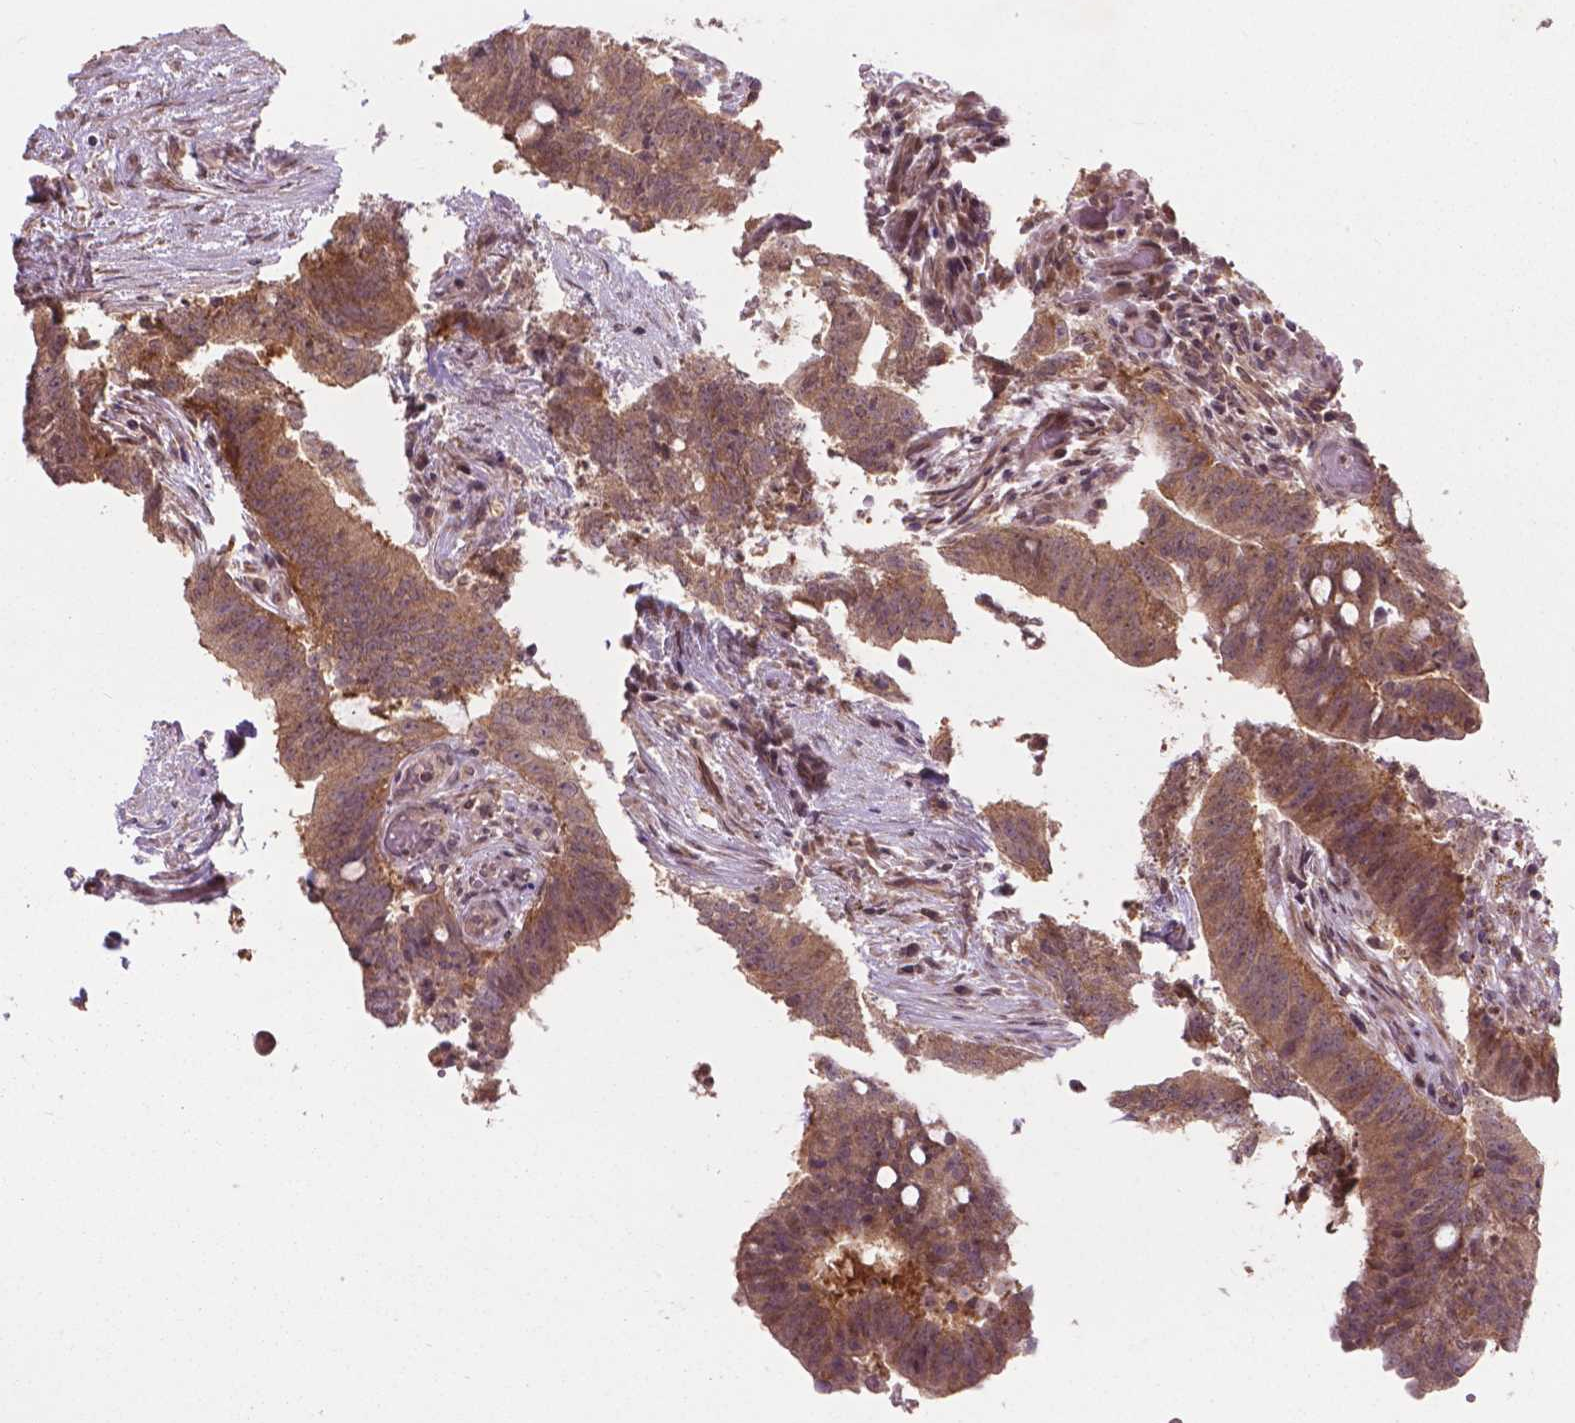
{"staining": {"intensity": "moderate", "quantity": ">75%", "location": "cytoplasmic/membranous"}, "tissue": "colorectal cancer", "cell_type": "Tumor cells", "image_type": "cancer", "snomed": [{"axis": "morphology", "description": "Adenocarcinoma, NOS"}, {"axis": "topography", "description": "Colon"}], "caption": "Immunohistochemical staining of human colorectal adenocarcinoma exhibits moderate cytoplasmic/membranous protein staining in about >75% of tumor cells. The protein is shown in brown color, while the nuclei are stained blue.", "gene": "NFAT5", "patient": {"sex": "female", "age": 43}}